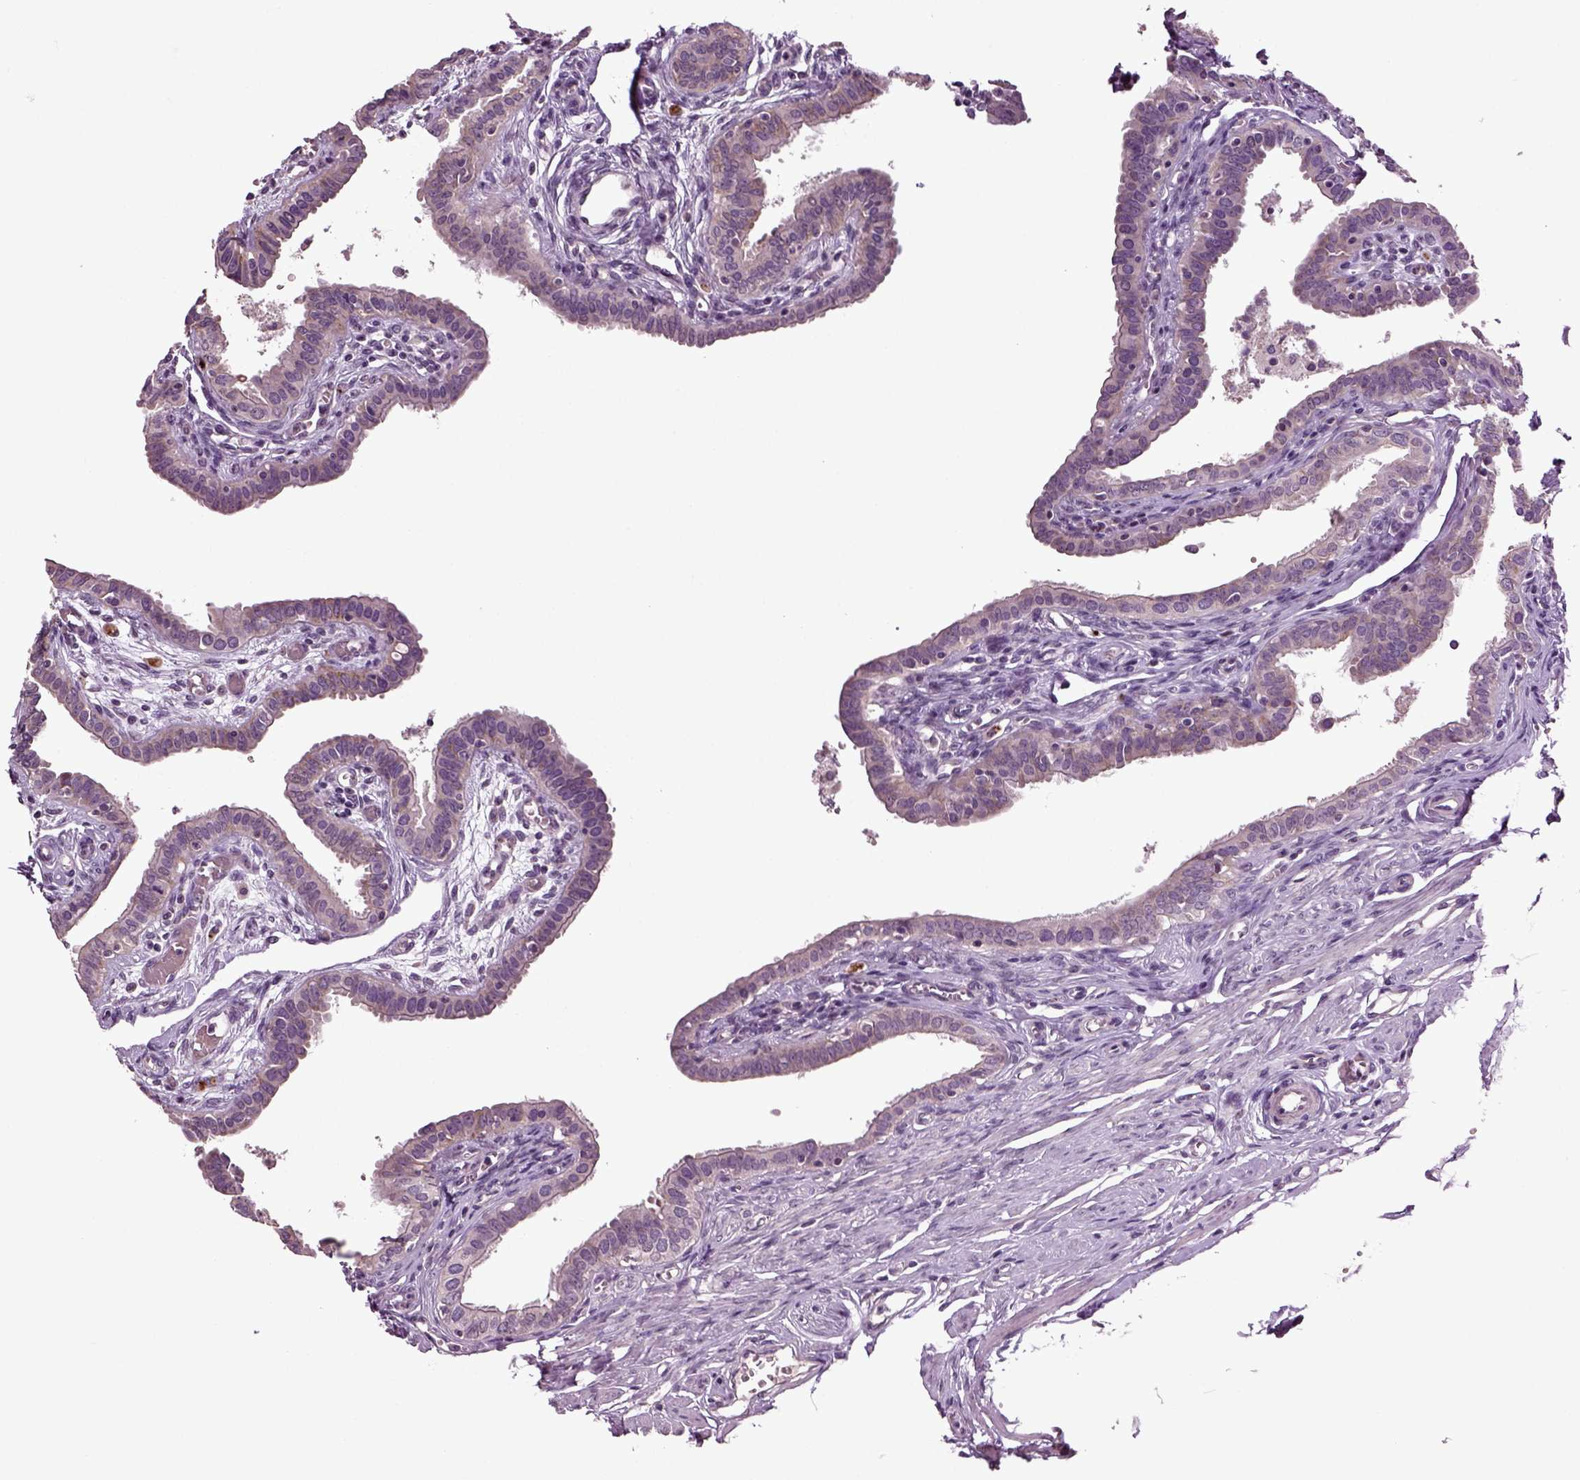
{"staining": {"intensity": "negative", "quantity": "none", "location": "none"}, "tissue": "fallopian tube", "cell_type": "Glandular cells", "image_type": "normal", "snomed": [{"axis": "morphology", "description": "Normal tissue, NOS"}, {"axis": "morphology", "description": "Carcinoma, endometroid"}, {"axis": "topography", "description": "Fallopian tube"}, {"axis": "topography", "description": "Ovary"}], "caption": "This is an immunohistochemistry (IHC) photomicrograph of unremarkable human fallopian tube. There is no expression in glandular cells.", "gene": "SLC17A6", "patient": {"sex": "female", "age": 42}}